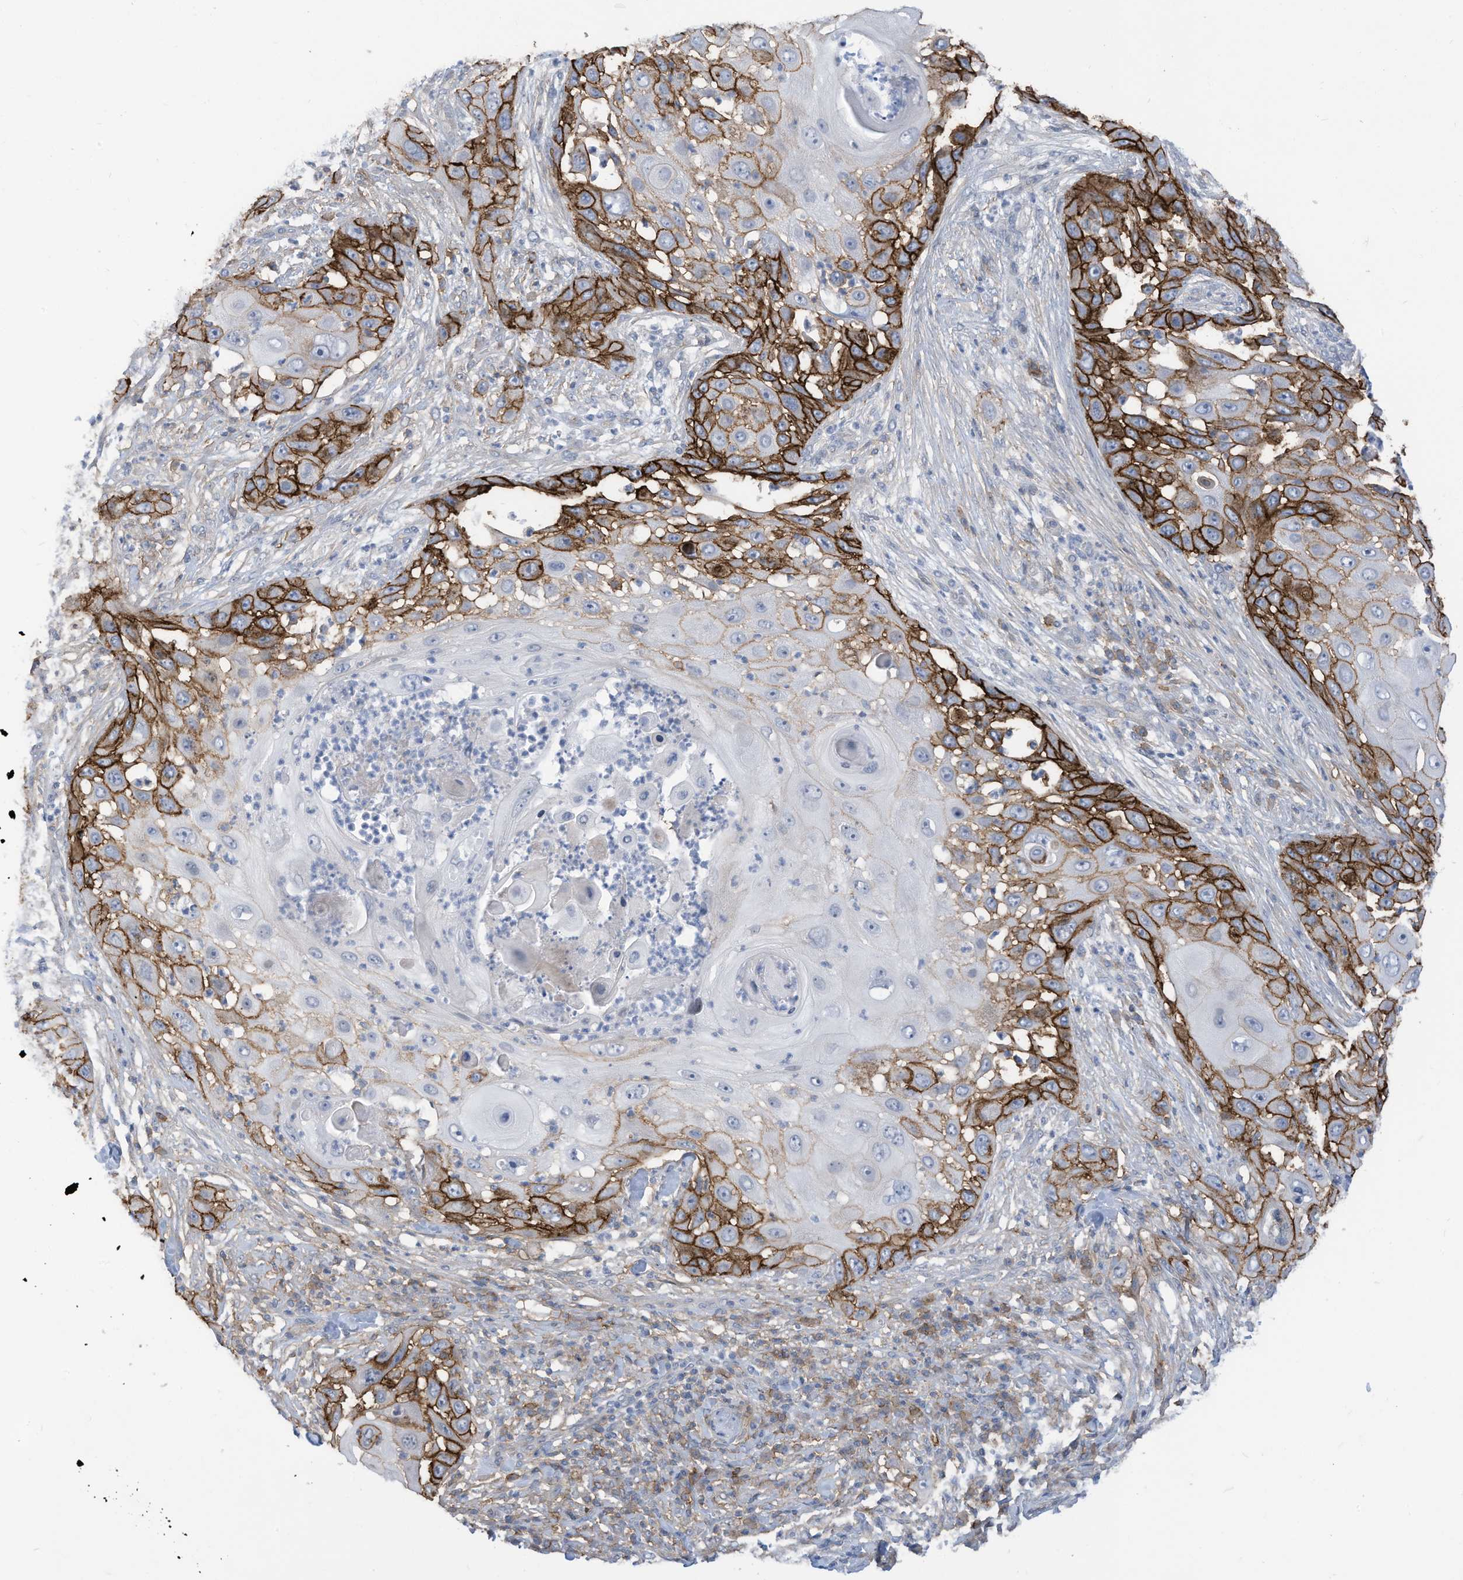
{"staining": {"intensity": "strong", "quantity": "25%-75%", "location": "cytoplasmic/membranous"}, "tissue": "skin cancer", "cell_type": "Tumor cells", "image_type": "cancer", "snomed": [{"axis": "morphology", "description": "Squamous cell carcinoma, NOS"}, {"axis": "topography", "description": "Skin"}], "caption": "Tumor cells display high levels of strong cytoplasmic/membranous staining in approximately 25%-75% of cells in human skin cancer (squamous cell carcinoma). (IHC, brightfield microscopy, high magnification).", "gene": "SLC1A5", "patient": {"sex": "female", "age": 44}}